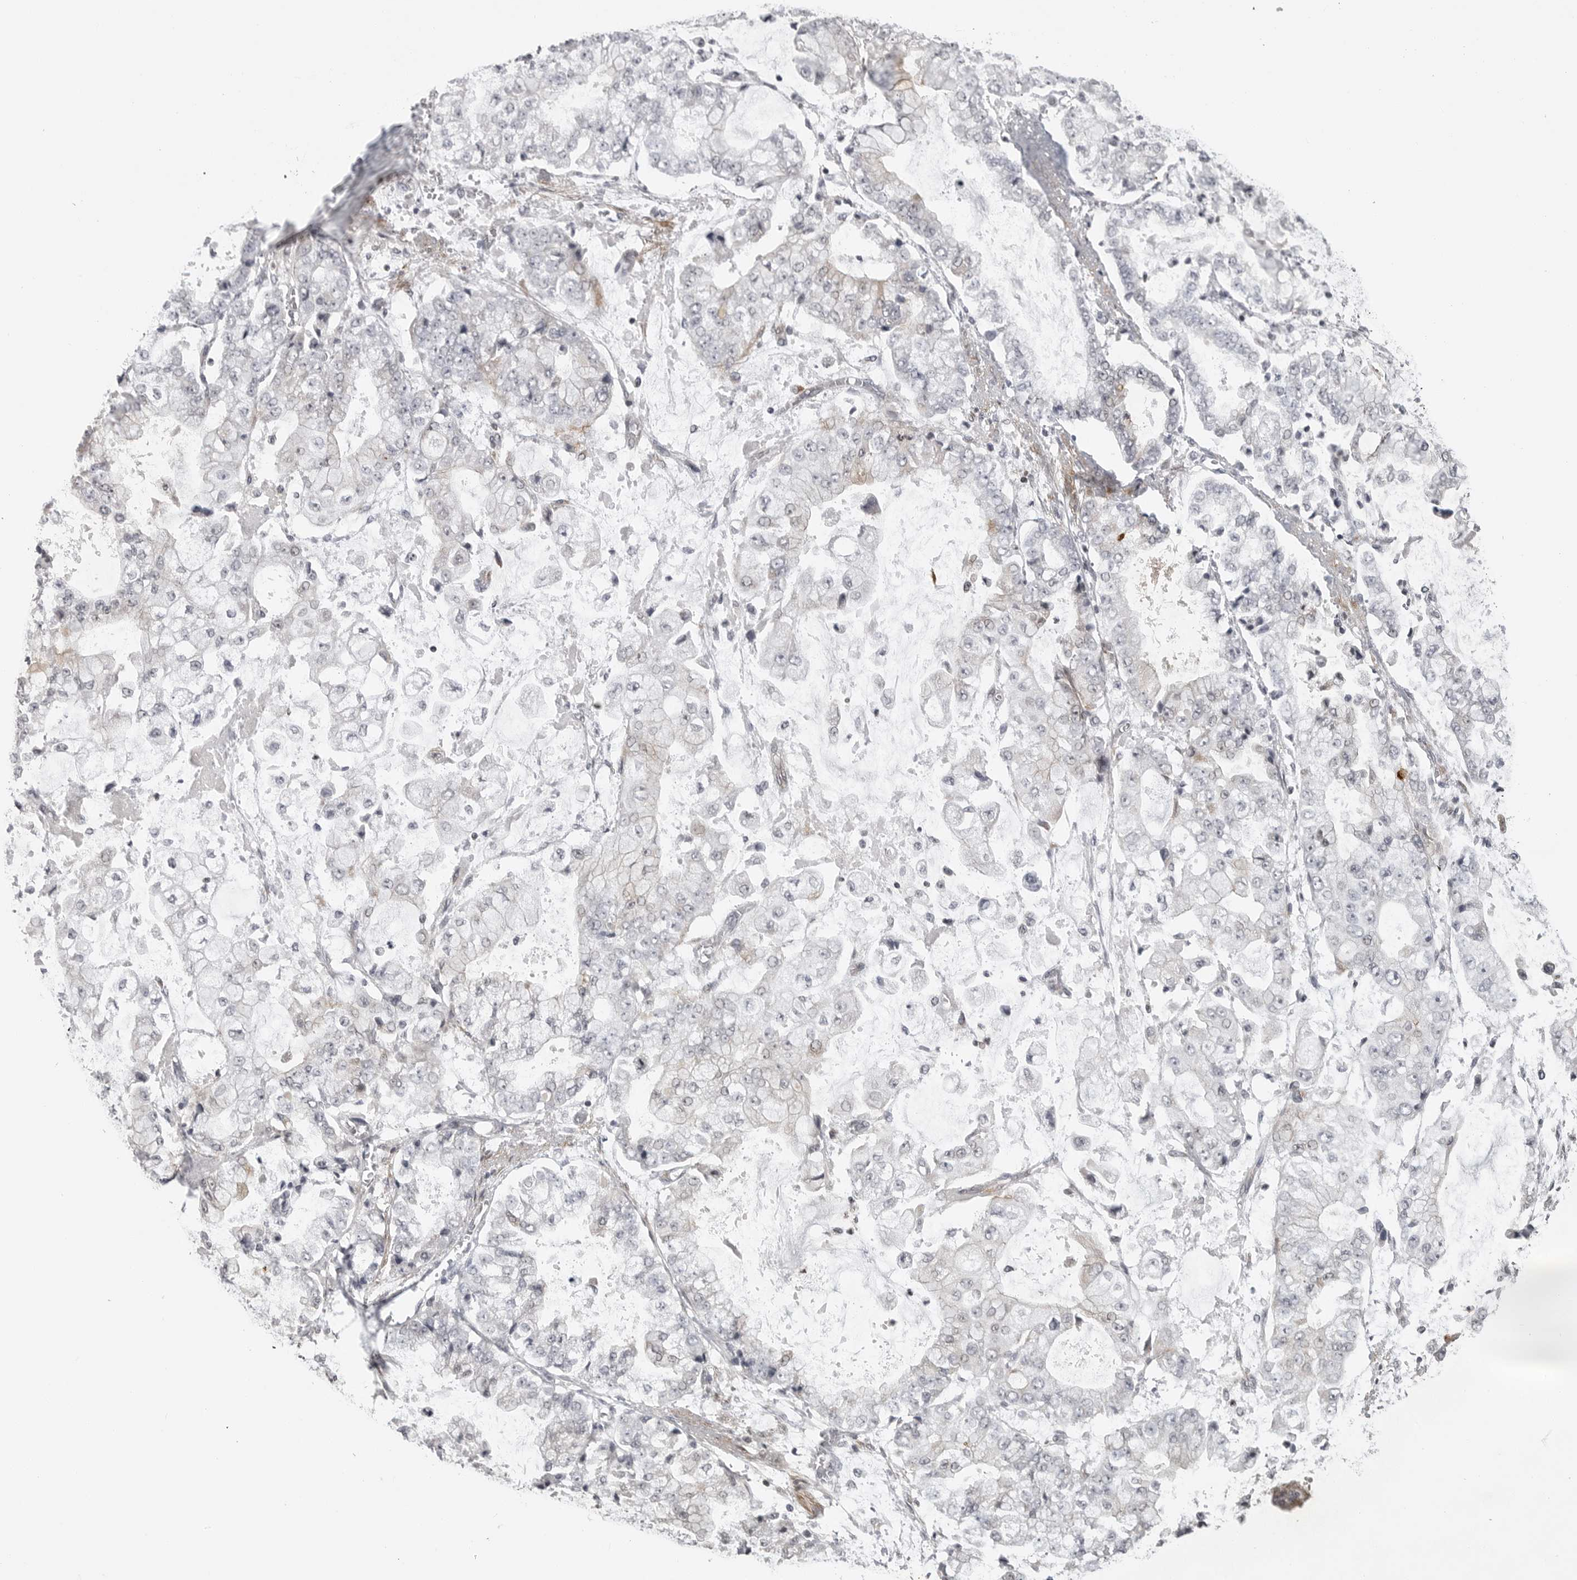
{"staining": {"intensity": "negative", "quantity": "none", "location": "none"}, "tissue": "stomach cancer", "cell_type": "Tumor cells", "image_type": "cancer", "snomed": [{"axis": "morphology", "description": "Adenocarcinoma, NOS"}, {"axis": "topography", "description": "Stomach"}], "caption": "Stomach cancer stained for a protein using IHC displays no staining tumor cells.", "gene": "ADAMTS5", "patient": {"sex": "male", "age": 76}}